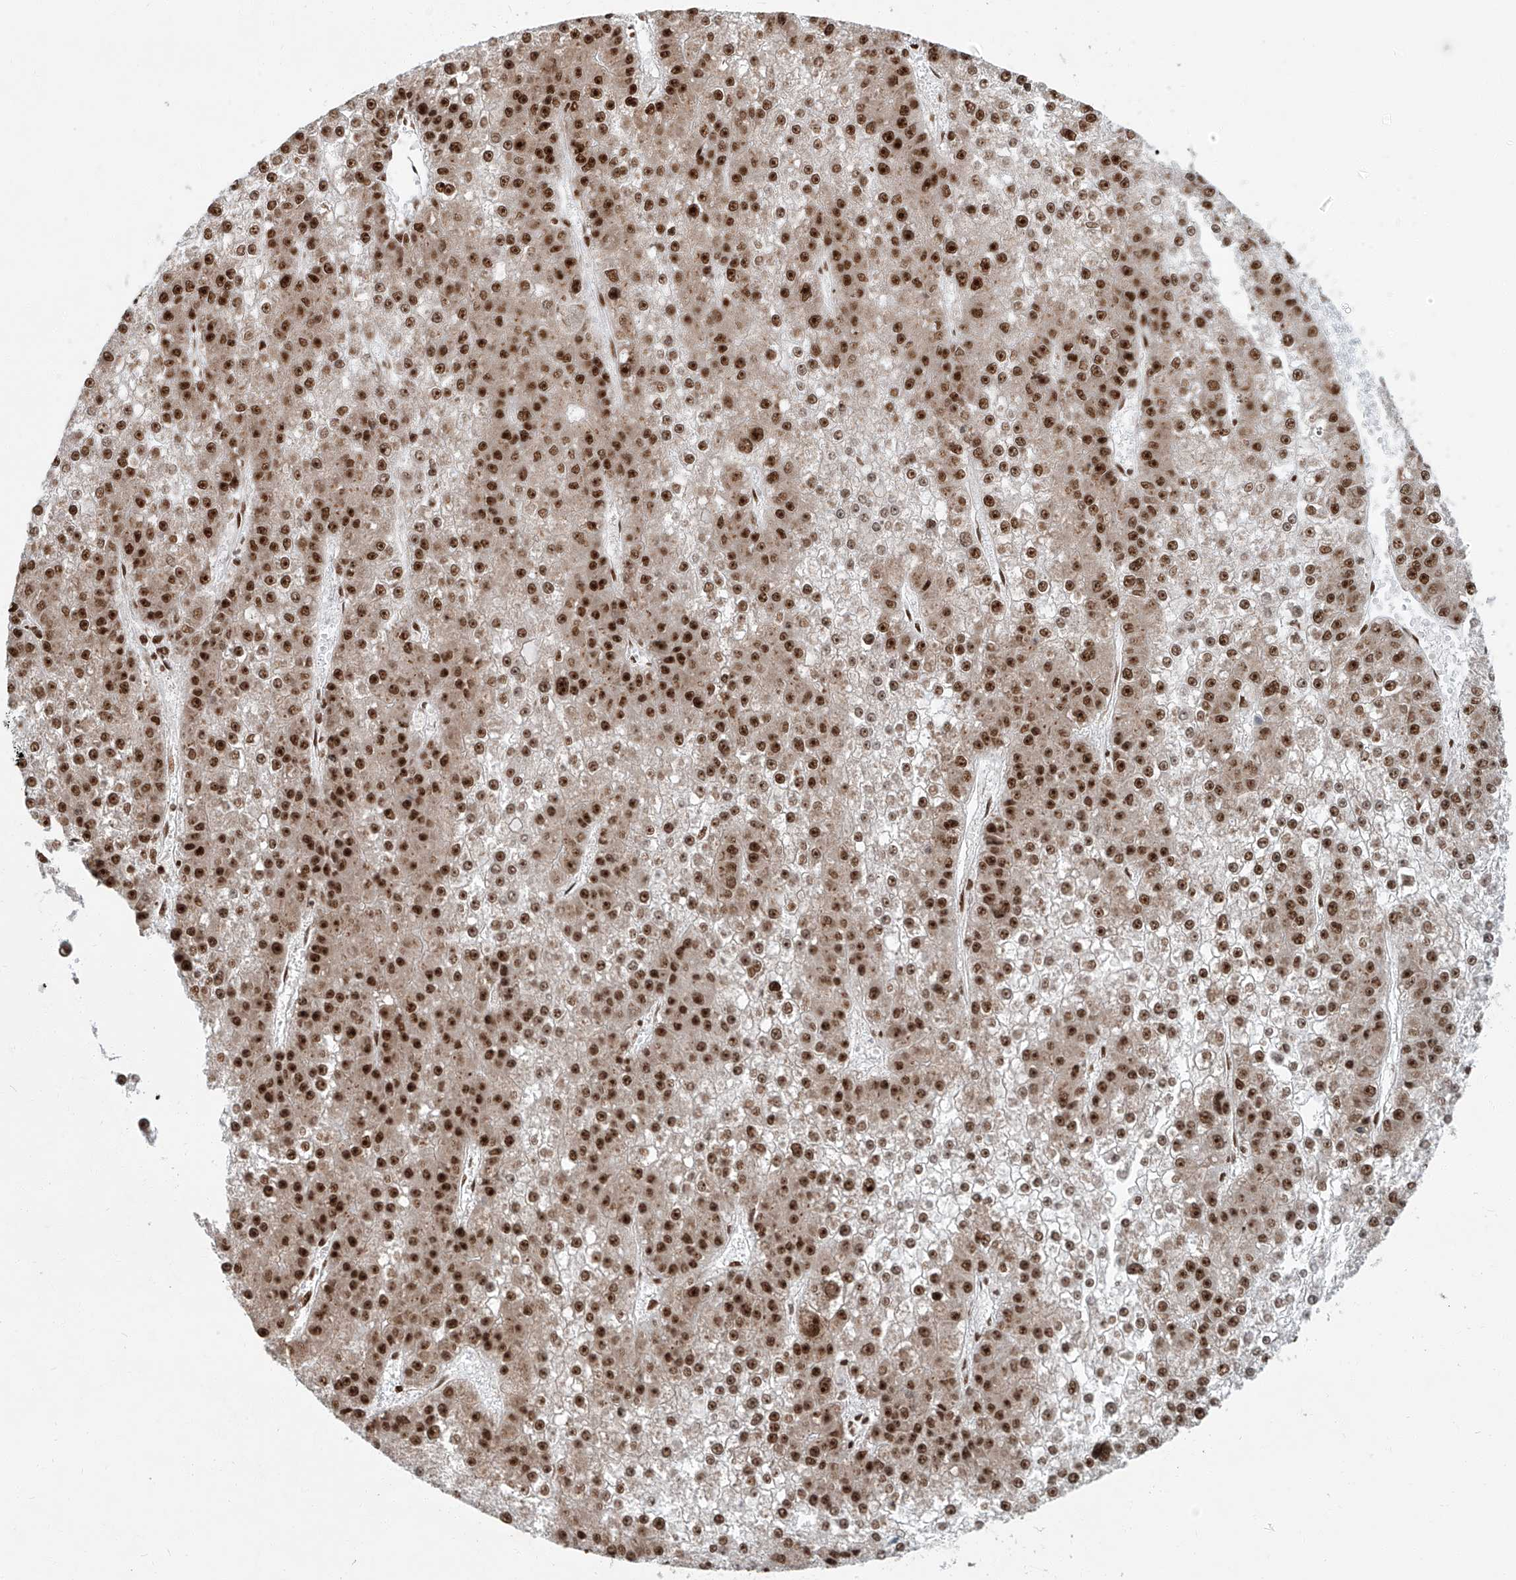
{"staining": {"intensity": "strong", "quantity": ">75%", "location": "nuclear"}, "tissue": "liver cancer", "cell_type": "Tumor cells", "image_type": "cancer", "snomed": [{"axis": "morphology", "description": "Carcinoma, Hepatocellular, NOS"}, {"axis": "topography", "description": "Liver"}], "caption": "Human liver cancer stained for a protein (brown) displays strong nuclear positive positivity in approximately >75% of tumor cells.", "gene": "FAM193B", "patient": {"sex": "female", "age": 73}}